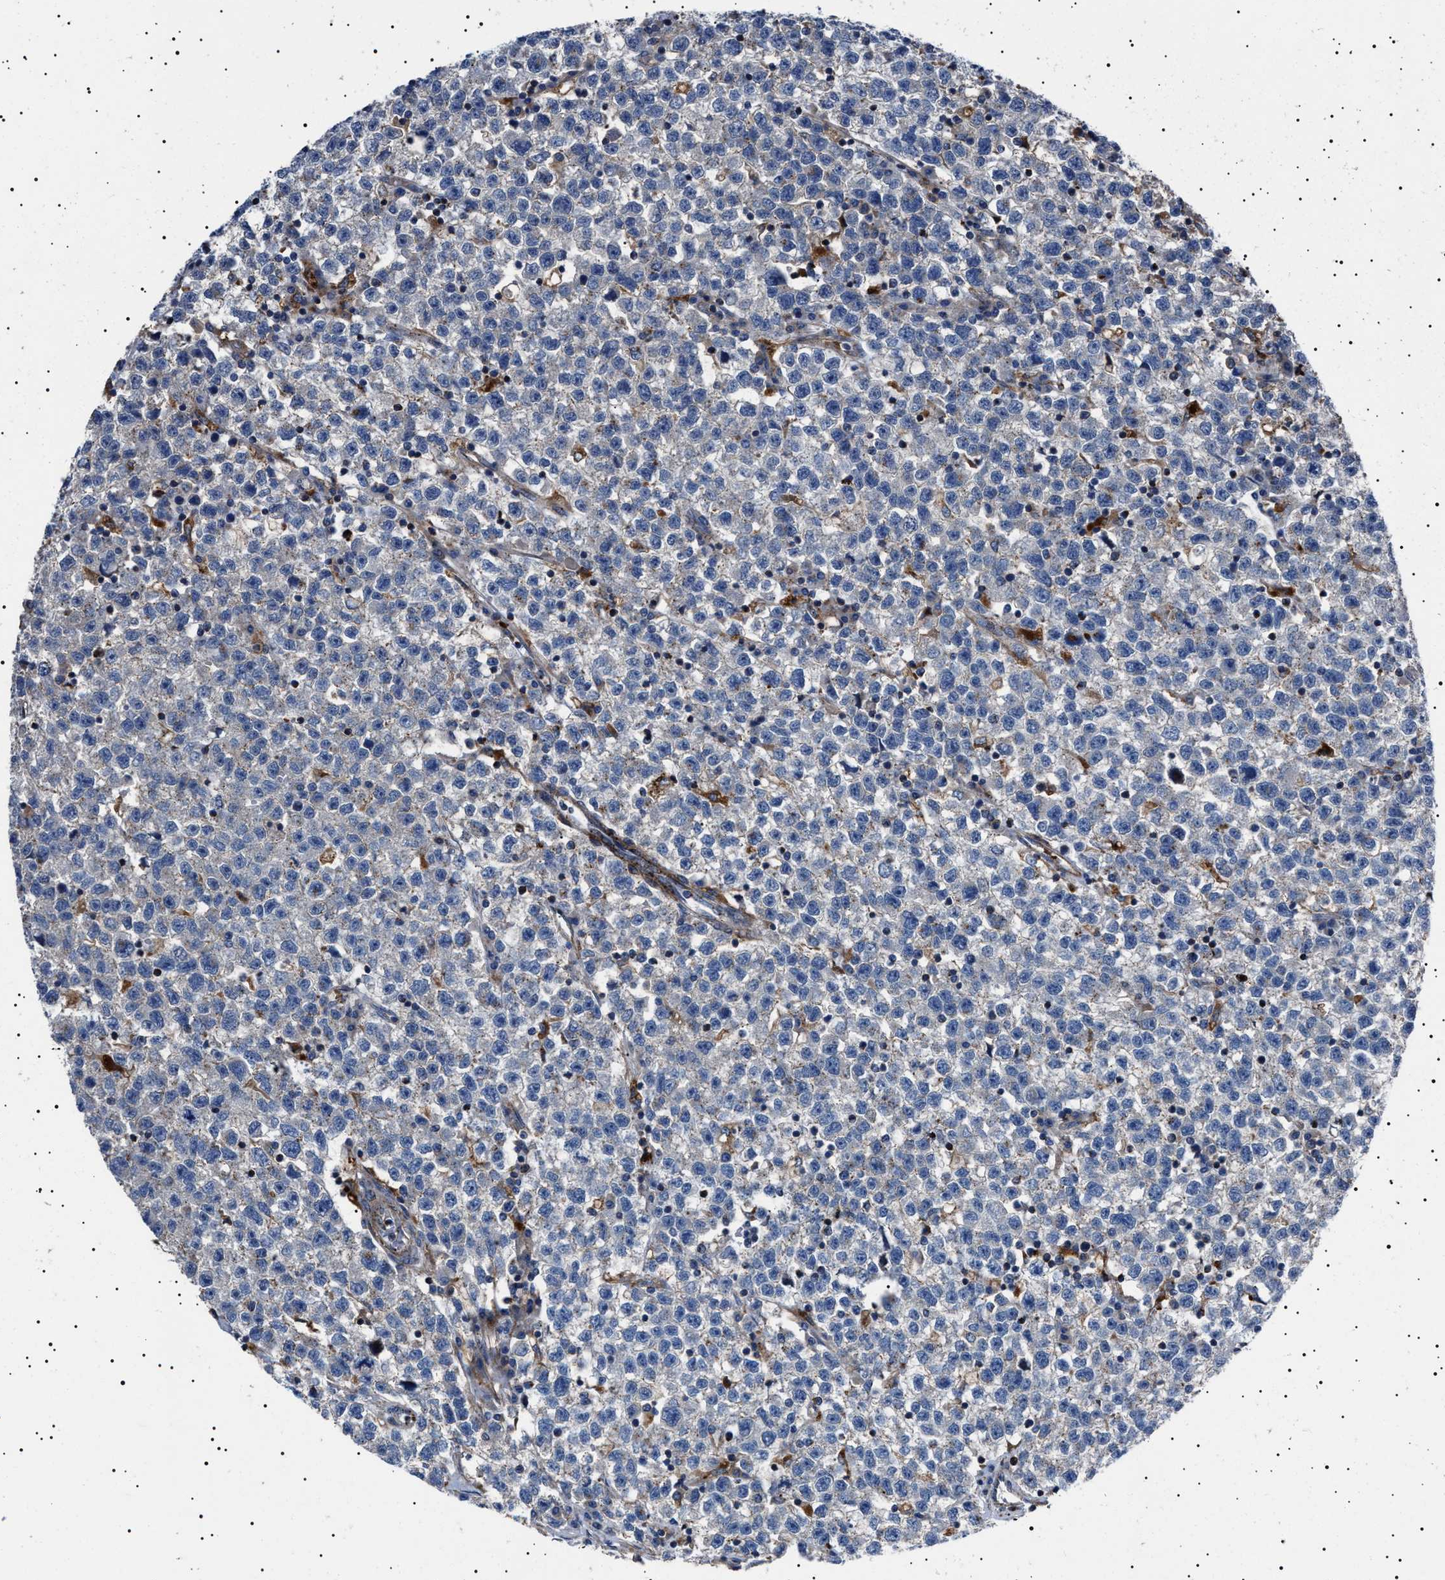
{"staining": {"intensity": "negative", "quantity": "none", "location": "none"}, "tissue": "testis cancer", "cell_type": "Tumor cells", "image_type": "cancer", "snomed": [{"axis": "morphology", "description": "Seminoma, NOS"}, {"axis": "topography", "description": "Testis"}], "caption": "Tumor cells are negative for protein expression in human testis seminoma. The staining was performed using DAB to visualize the protein expression in brown, while the nuclei were stained in blue with hematoxylin (Magnification: 20x).", "gene": "NEU1", "patient": {"sex": "male", "age": 22}}